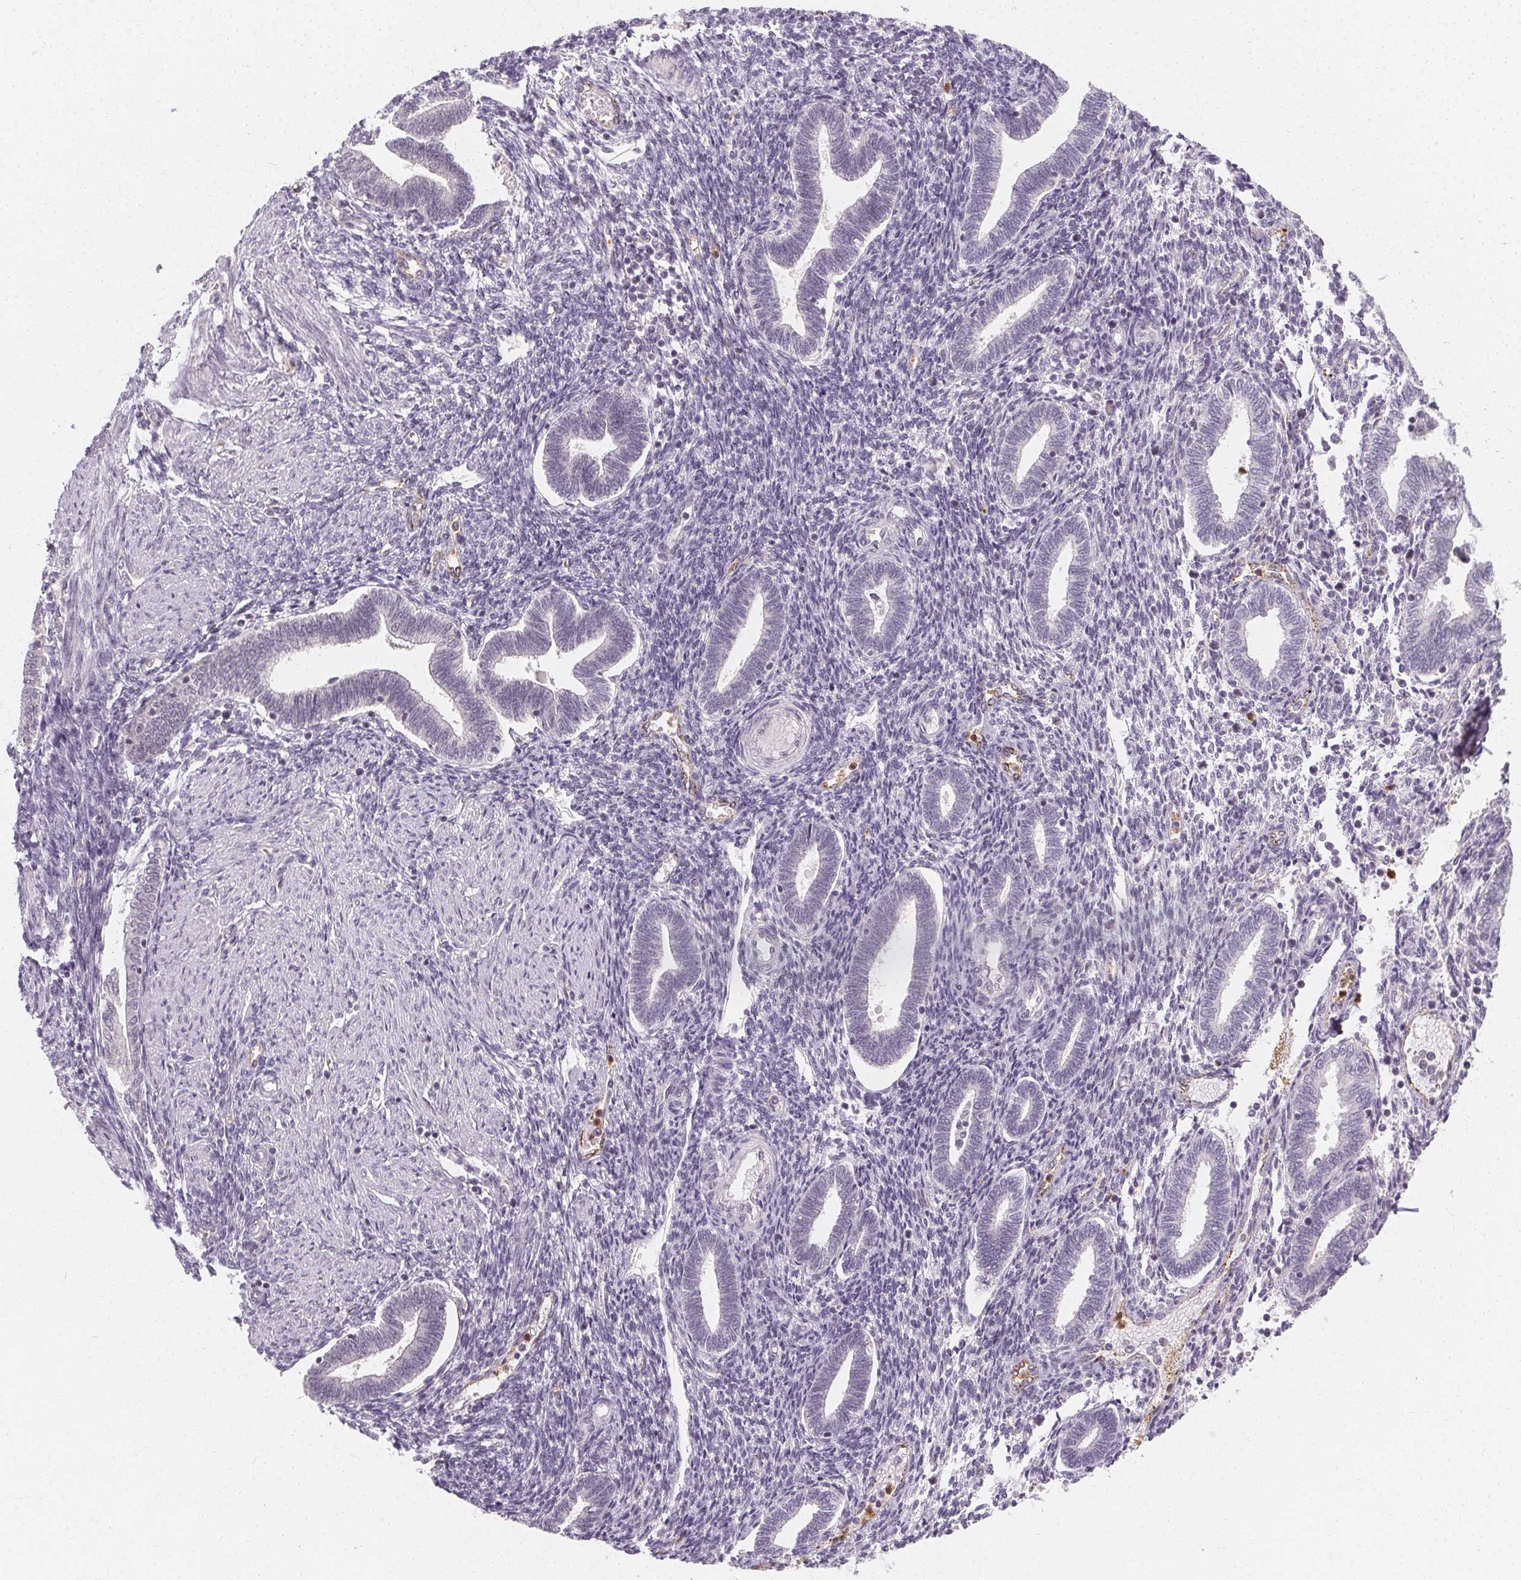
{"staining": {"intensity": "negative", "quantity": "none", "location": "none"}, "tissue": "endometrium", "cell_type": "Cells in endometrial stroma", "image_type": "normal", "snomed": [{"axis": "morphology", "description": "Normal tissue, NOS"}, {"axis": "topography", "description": "Endometrium"}], "caption": "The immunohistochemistry micrograph has no significant positivity in cells in endometrial stroma of endometrium. (Immunohistochemistry, brightfield microscopy, high magnification).", "gene": "CLCNKA", "patient": {"sex": "female", "age": 42}}